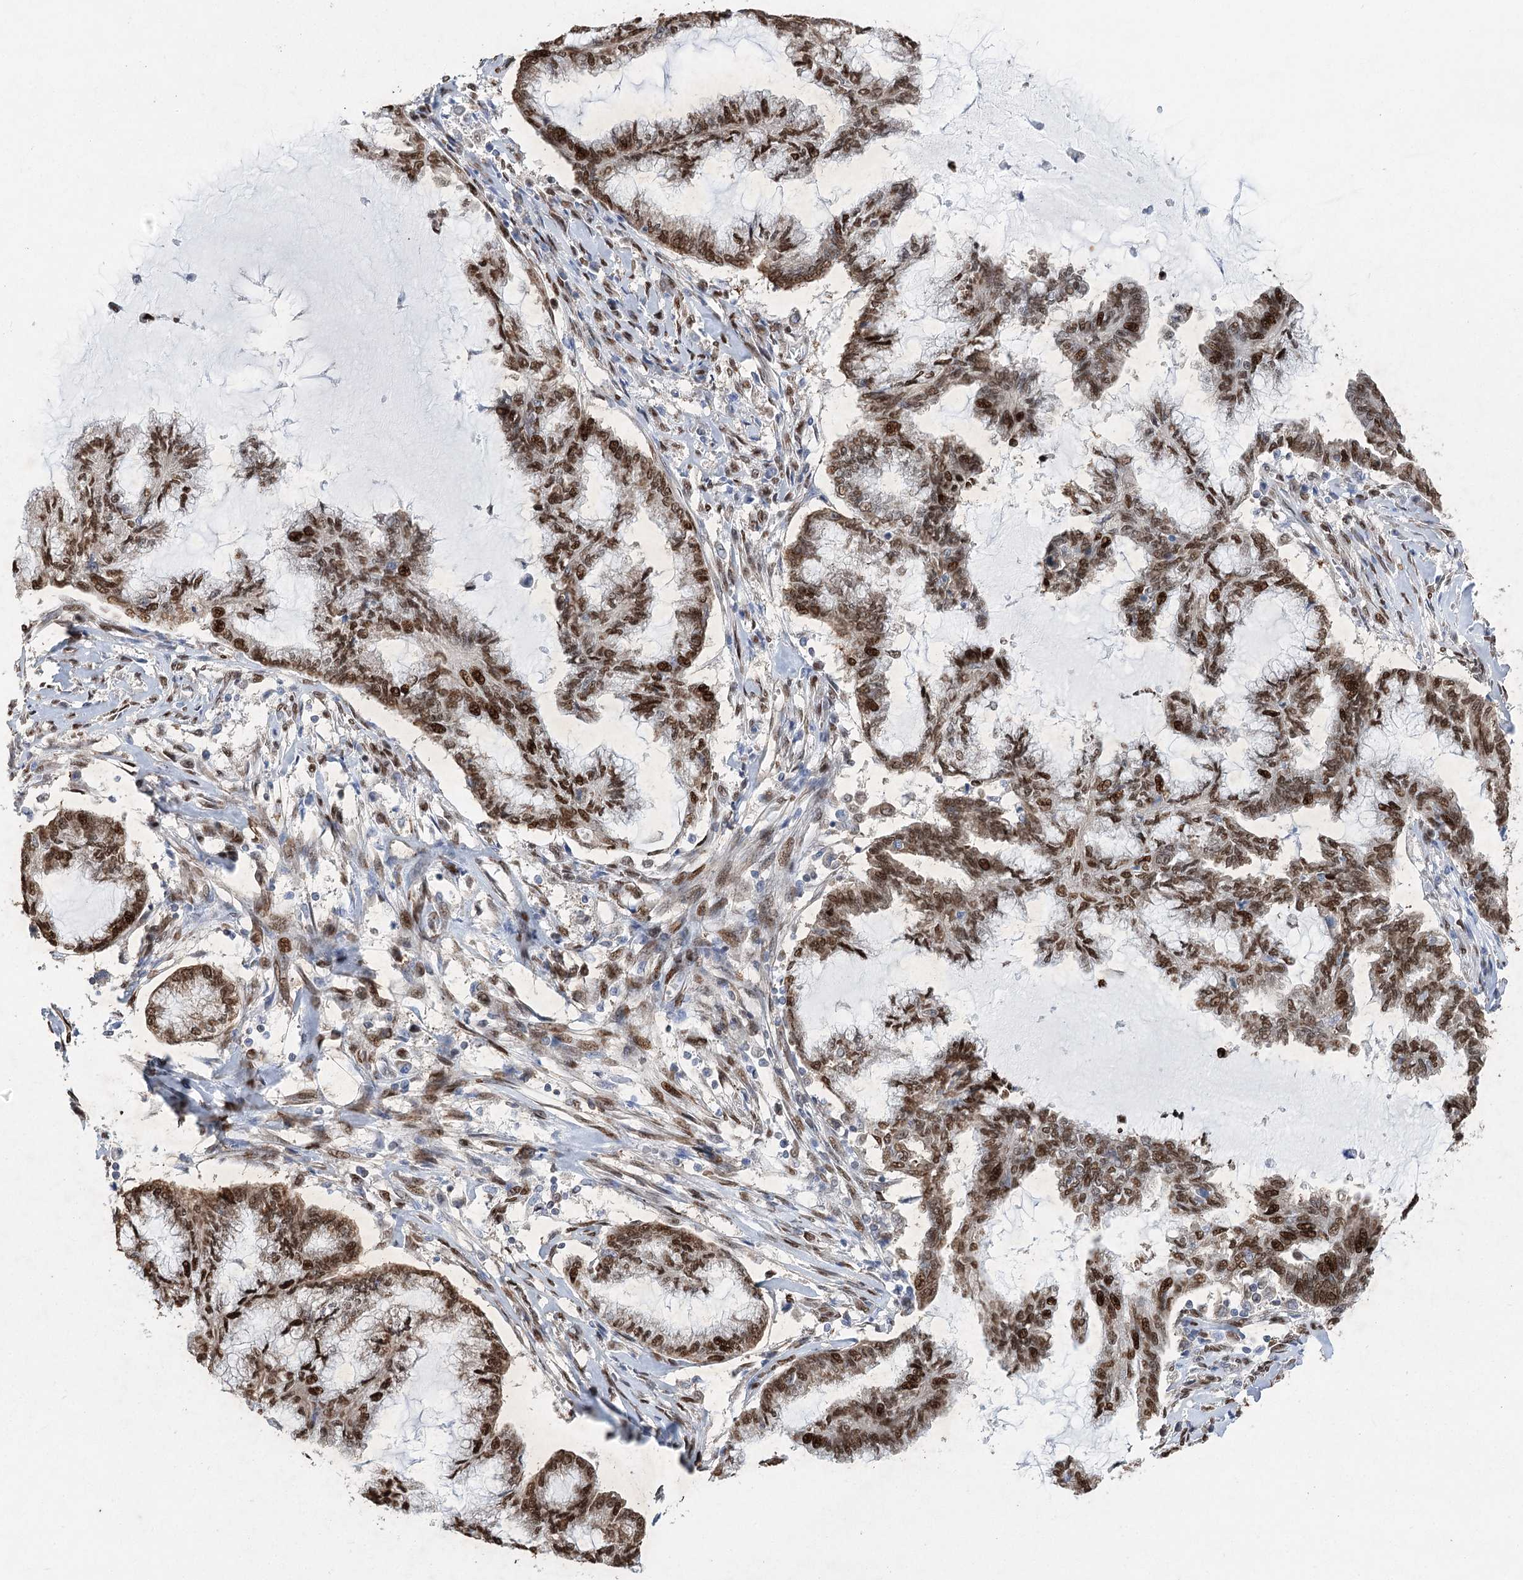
{"staining": {"intensity": "moderate", "quantity": ">75%", "location": "nuclear"}, "tissue": "endometrial cancer", "cell_type": "Tumor cells", "image_type": "cancer", "snomed": [{"axis": "morphology", "description": "Adenocarcinoma, NOS"}, {"axis": "topography", "description": "Endometrium"}], "caption": "Endometrial cancer stained with a brown dye shows moderate nuclear positive staining in about >75% of tumor cells.", "gene": "NFU1", "patient": {"sex": "female", "age": 86}}